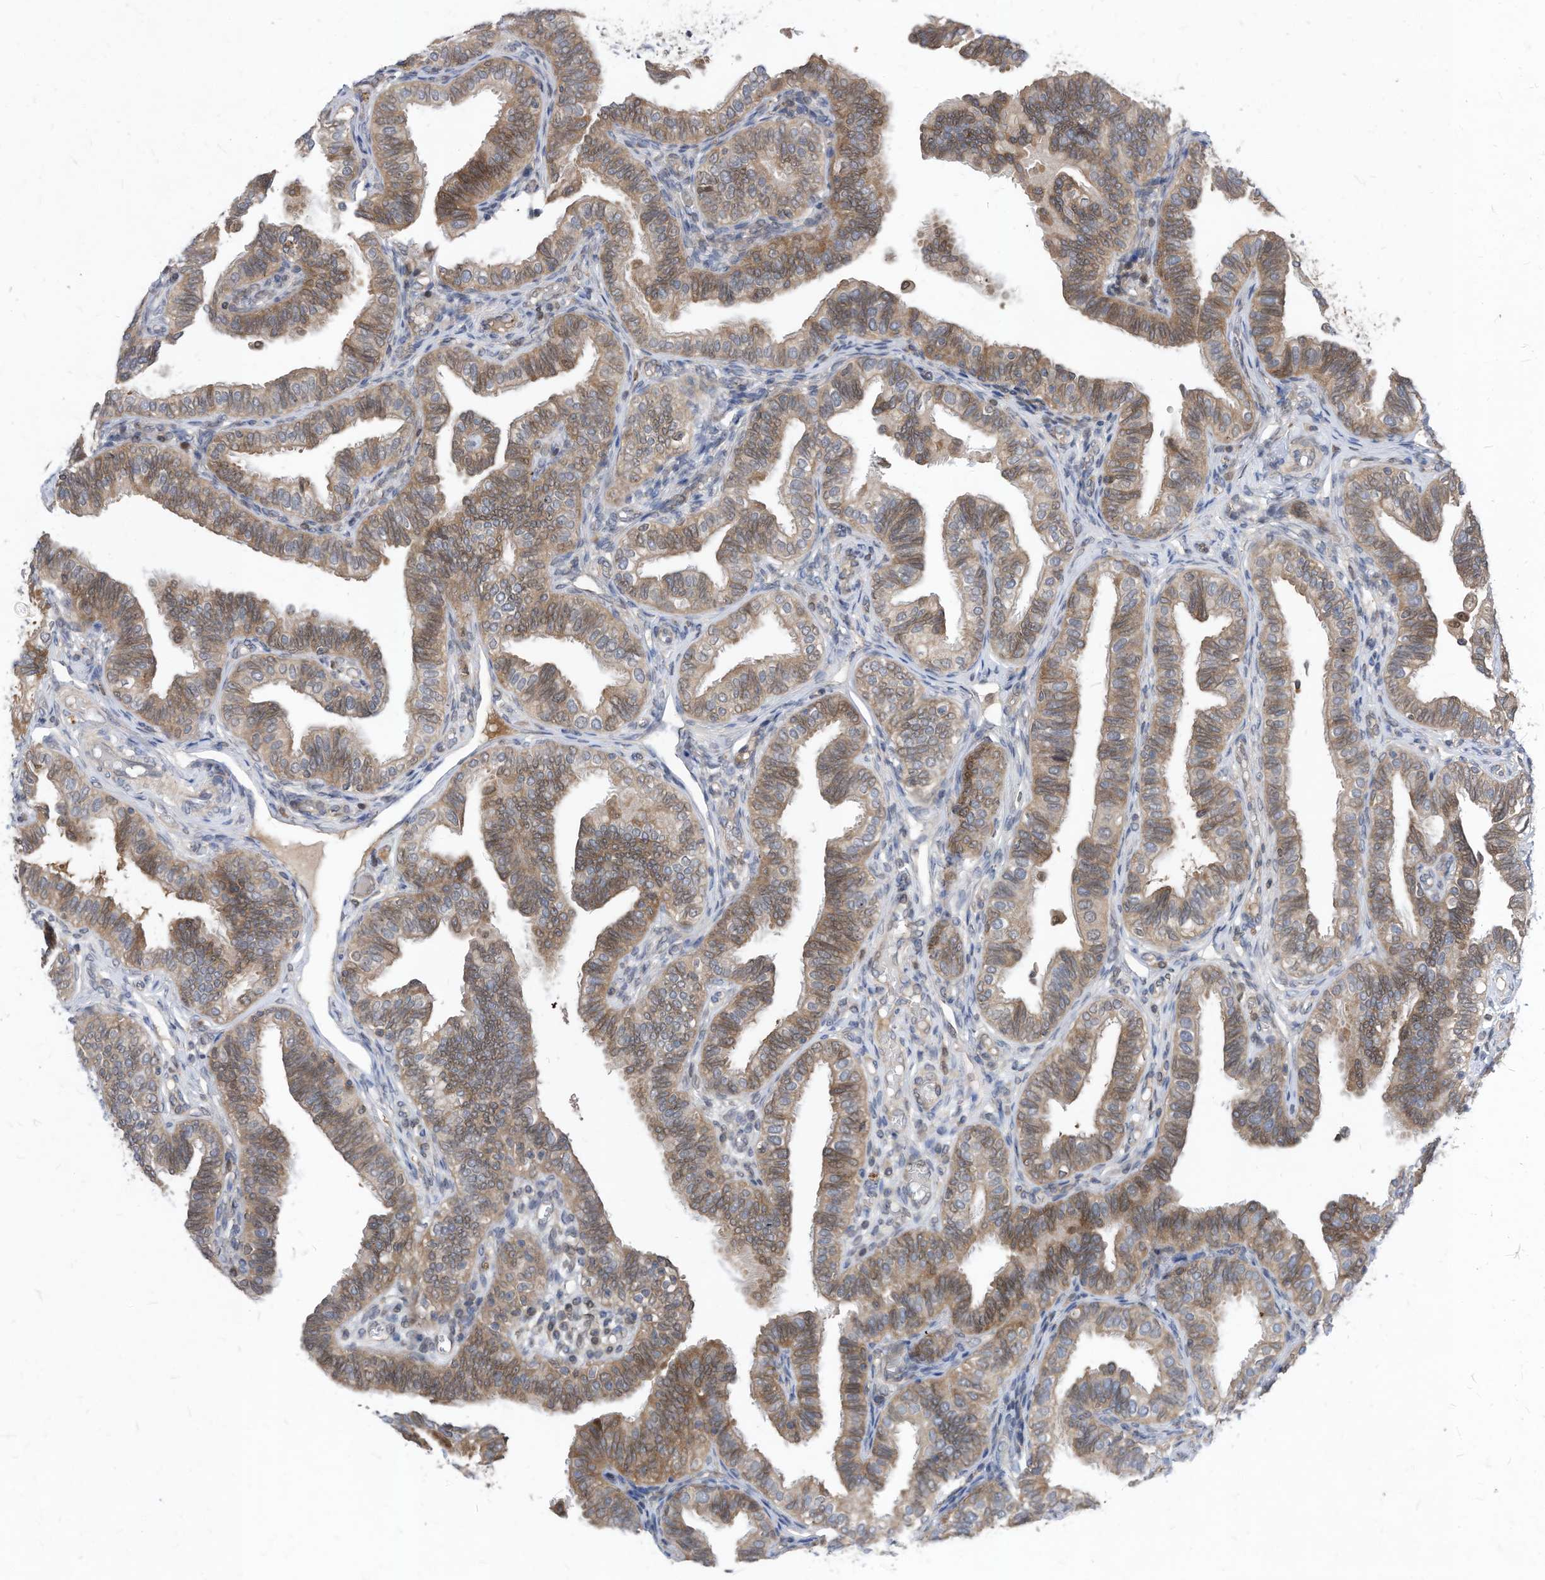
{"staining": {"intensity": "moderate", "quantity": ">75%", "location": "cytoplasmic/membranous,nuclear"}, "tissue": "fallopian tube", "cell_type": "Glandular cells", "image_type": "normal", "snomed": [{"axis": "morphology", "description": "Normal tissue, NOS"}, {"axis": "topography", "description": "Fallopian tube"}], "caption": "A medium amount of moderate cytoplasmic/membranous,nuclear positivity is present in about >75% of glandular cells in benign fallopian tube.", "gene": "KPNB1", "patient": {"sex": "female", "age": 39}}